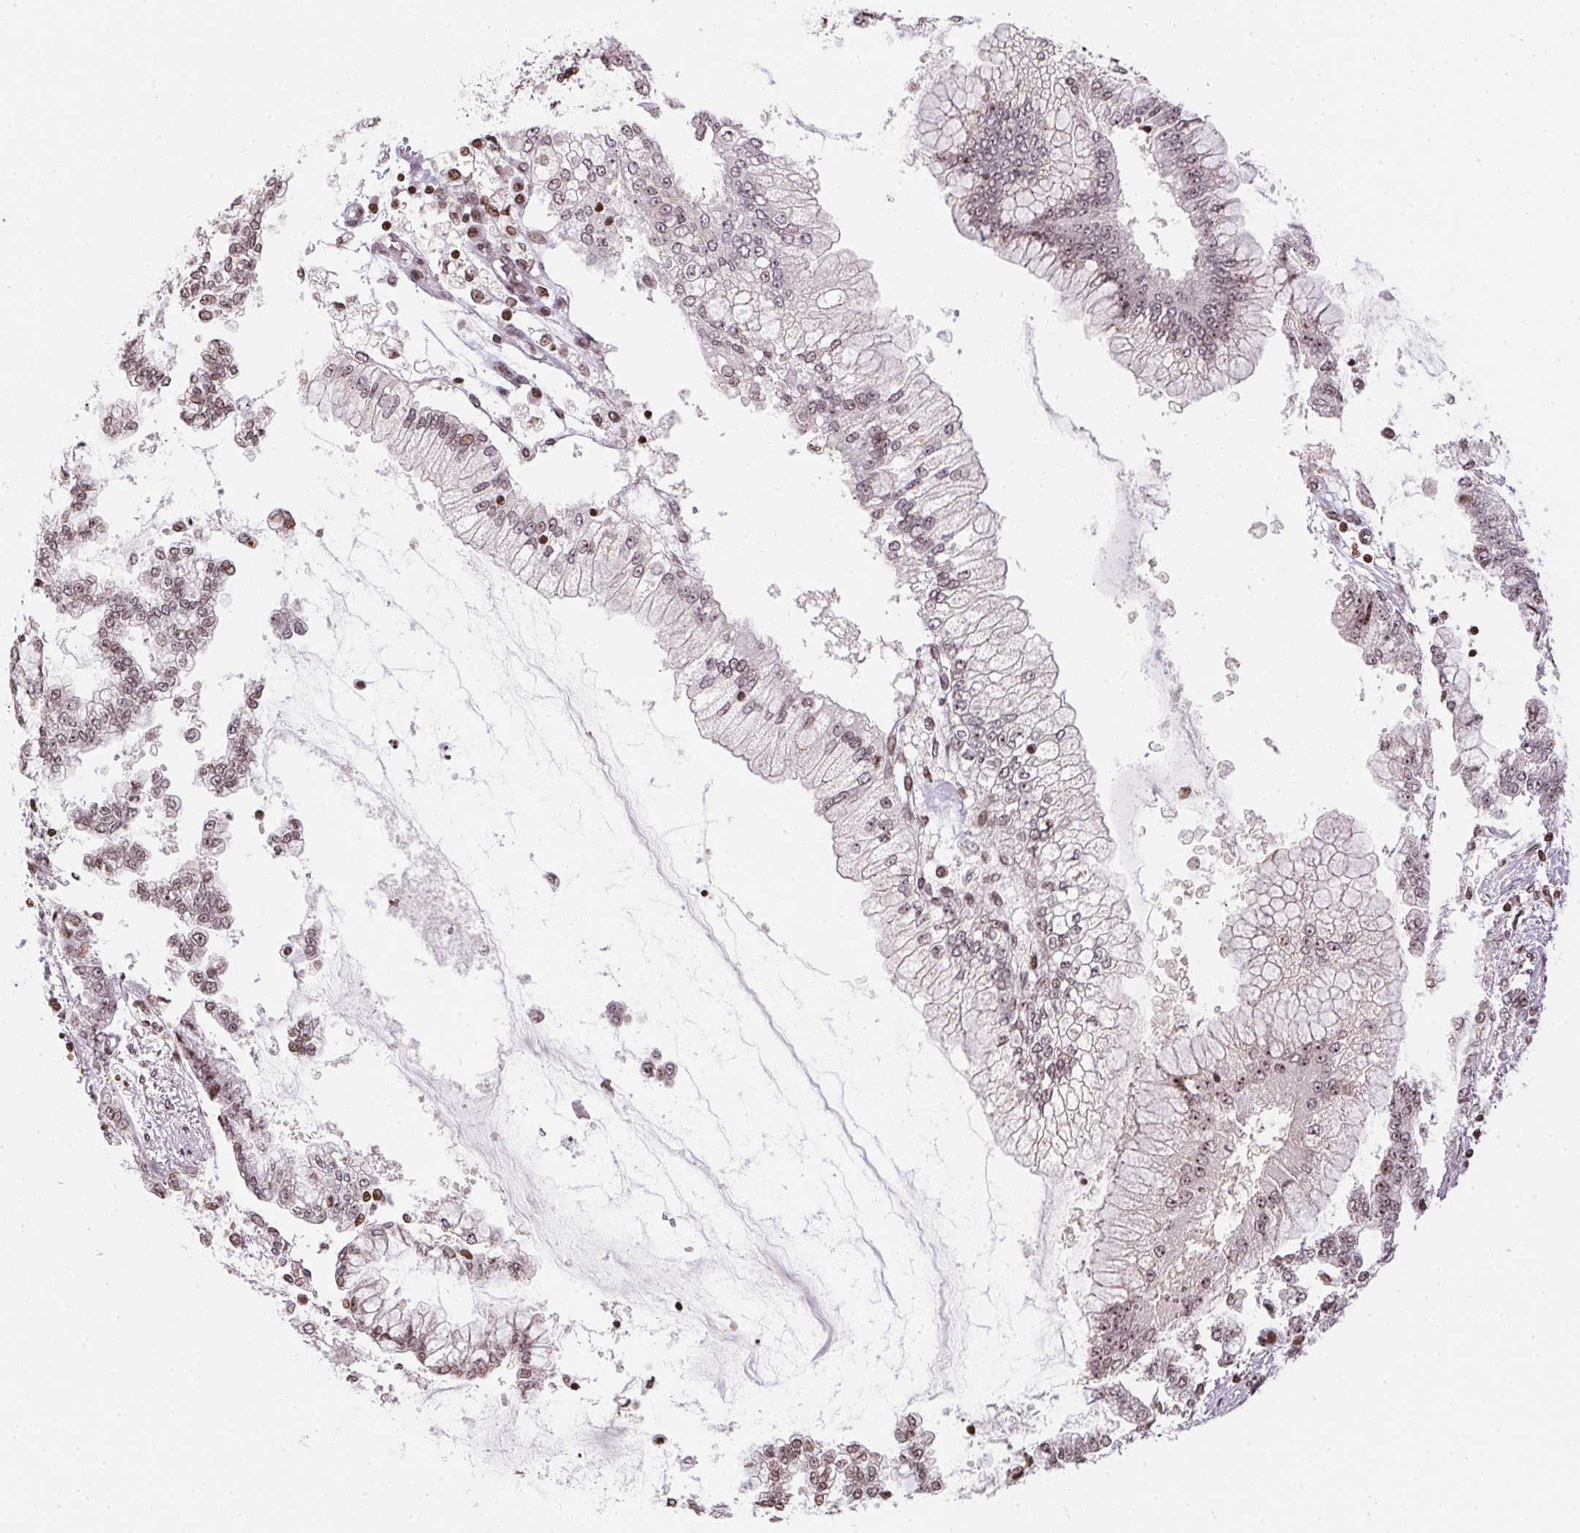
{"staining": {"intensity": "weak", "quantity": "25%-75%", "location": "nuclear"}, "tissue": "stomach cancer", "cell_type": "Tumor cells", "image_type": "cancer", "snomed": [{"axis": "morphology", "description": "Adenocarcinoma, NOS"}, {"axis": "topography", "description": "Stomach, upper"}], "caption": "High-magnification brightfield microscopy of stomach adenocarcinoma stained with DAB (brown) and counterstained with hematoxylin (blue). tumor cells exhibit weak nuclear staining is identified in about25%-75% of cells.", "gene": "RNF181", "patient": {"sex": "female", "age": 74}}